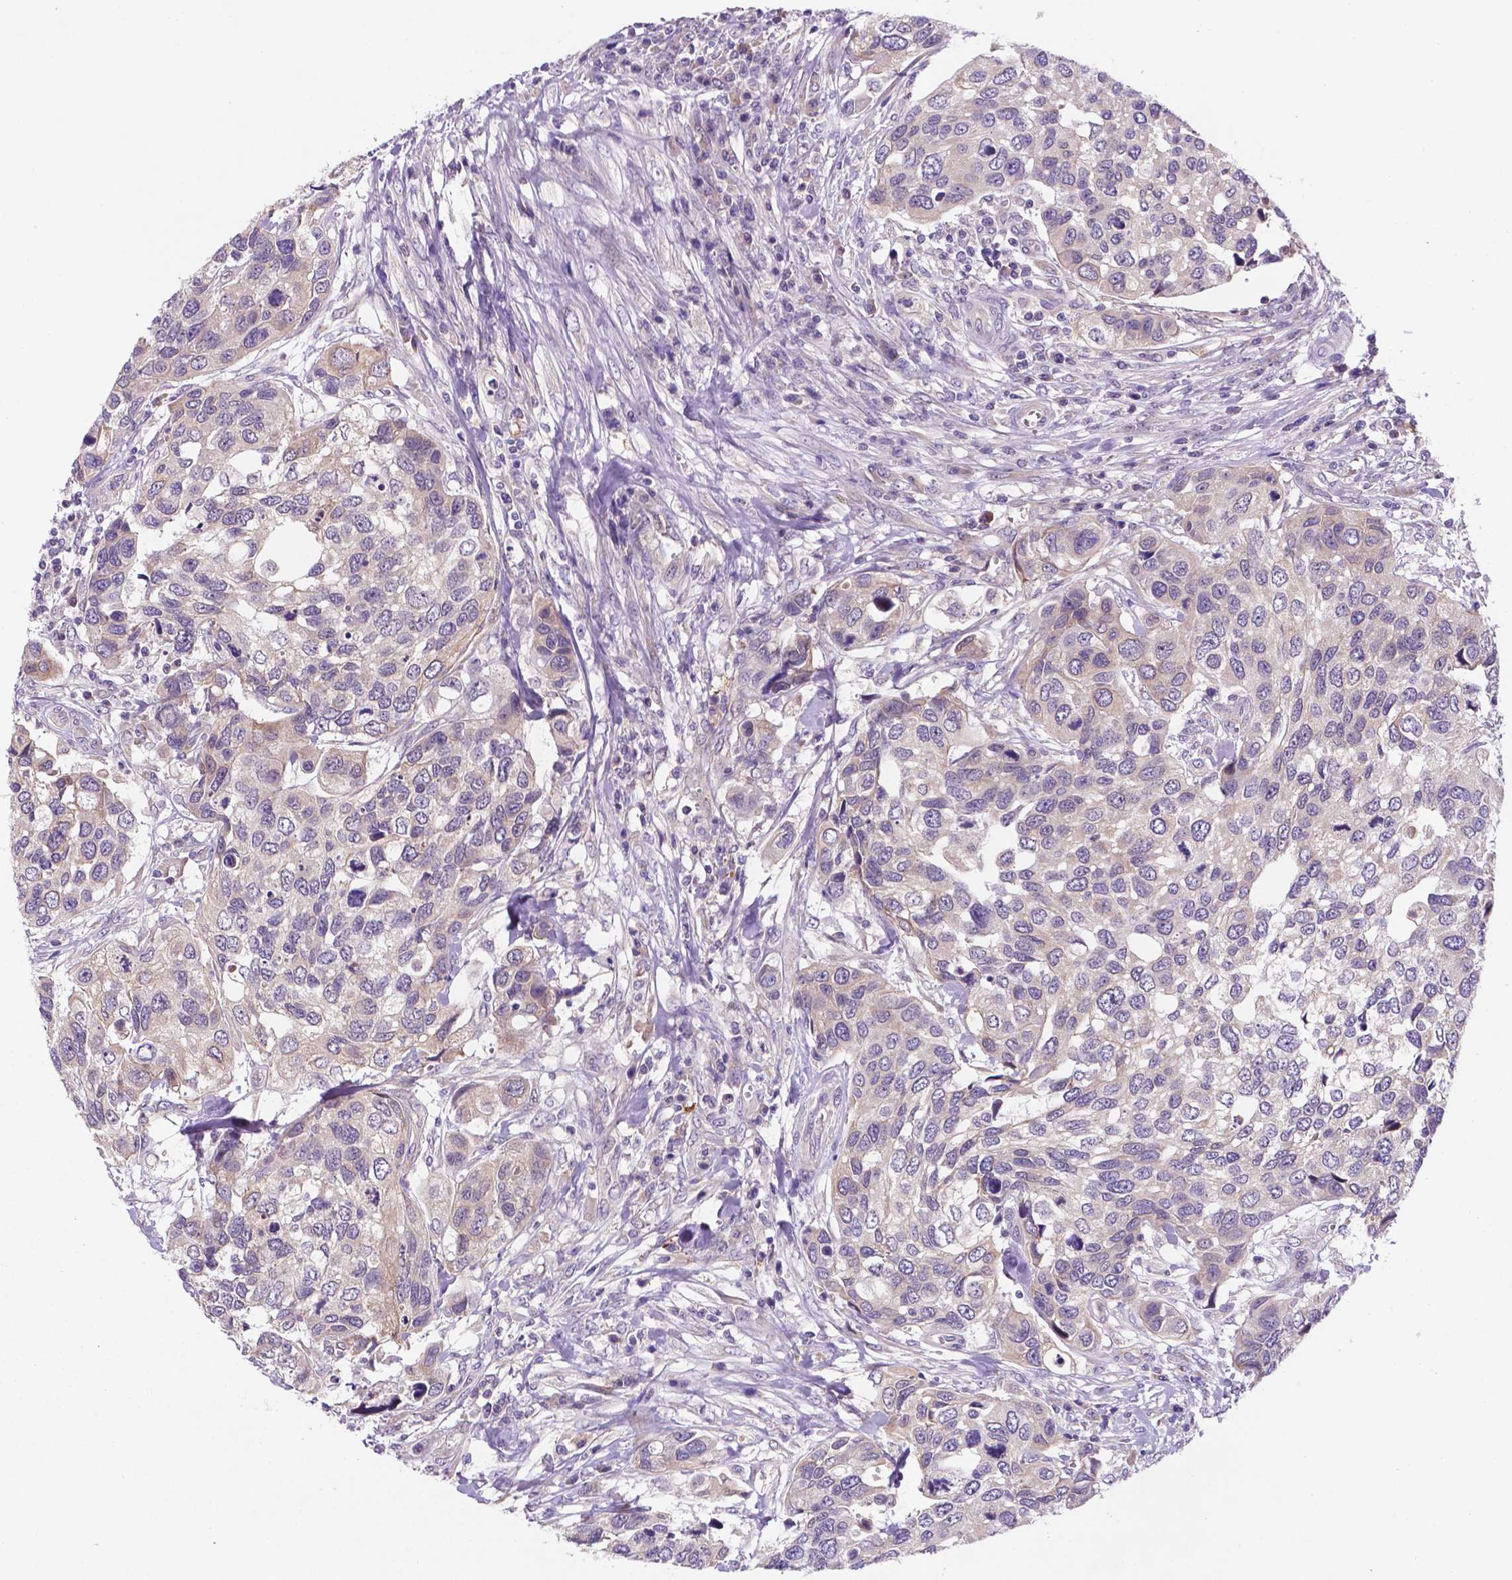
{"staining": {"intensity": "weak", "quantity": ">75%", "location": "cytoplasmic/membranous"}, "tissue": "urothelial cancer", "cell_type": "Tumor cells", "image_type": "cancer", "snomed": [{"axis": "morphology", "description": "Urothelial carcinoma, High grade"}, {"axis": "topography", "description": "Urinary bladder"}], "caption": "A brown stain labels weak cytoplasmic/membranous positivity of a protein in urothelial cancer tumor cells. (brown staining indicates protein expression, while blue staining denotes nuclei).", "gene": "TM4SF20", "patient": {"sex": "male", "age": 60}}